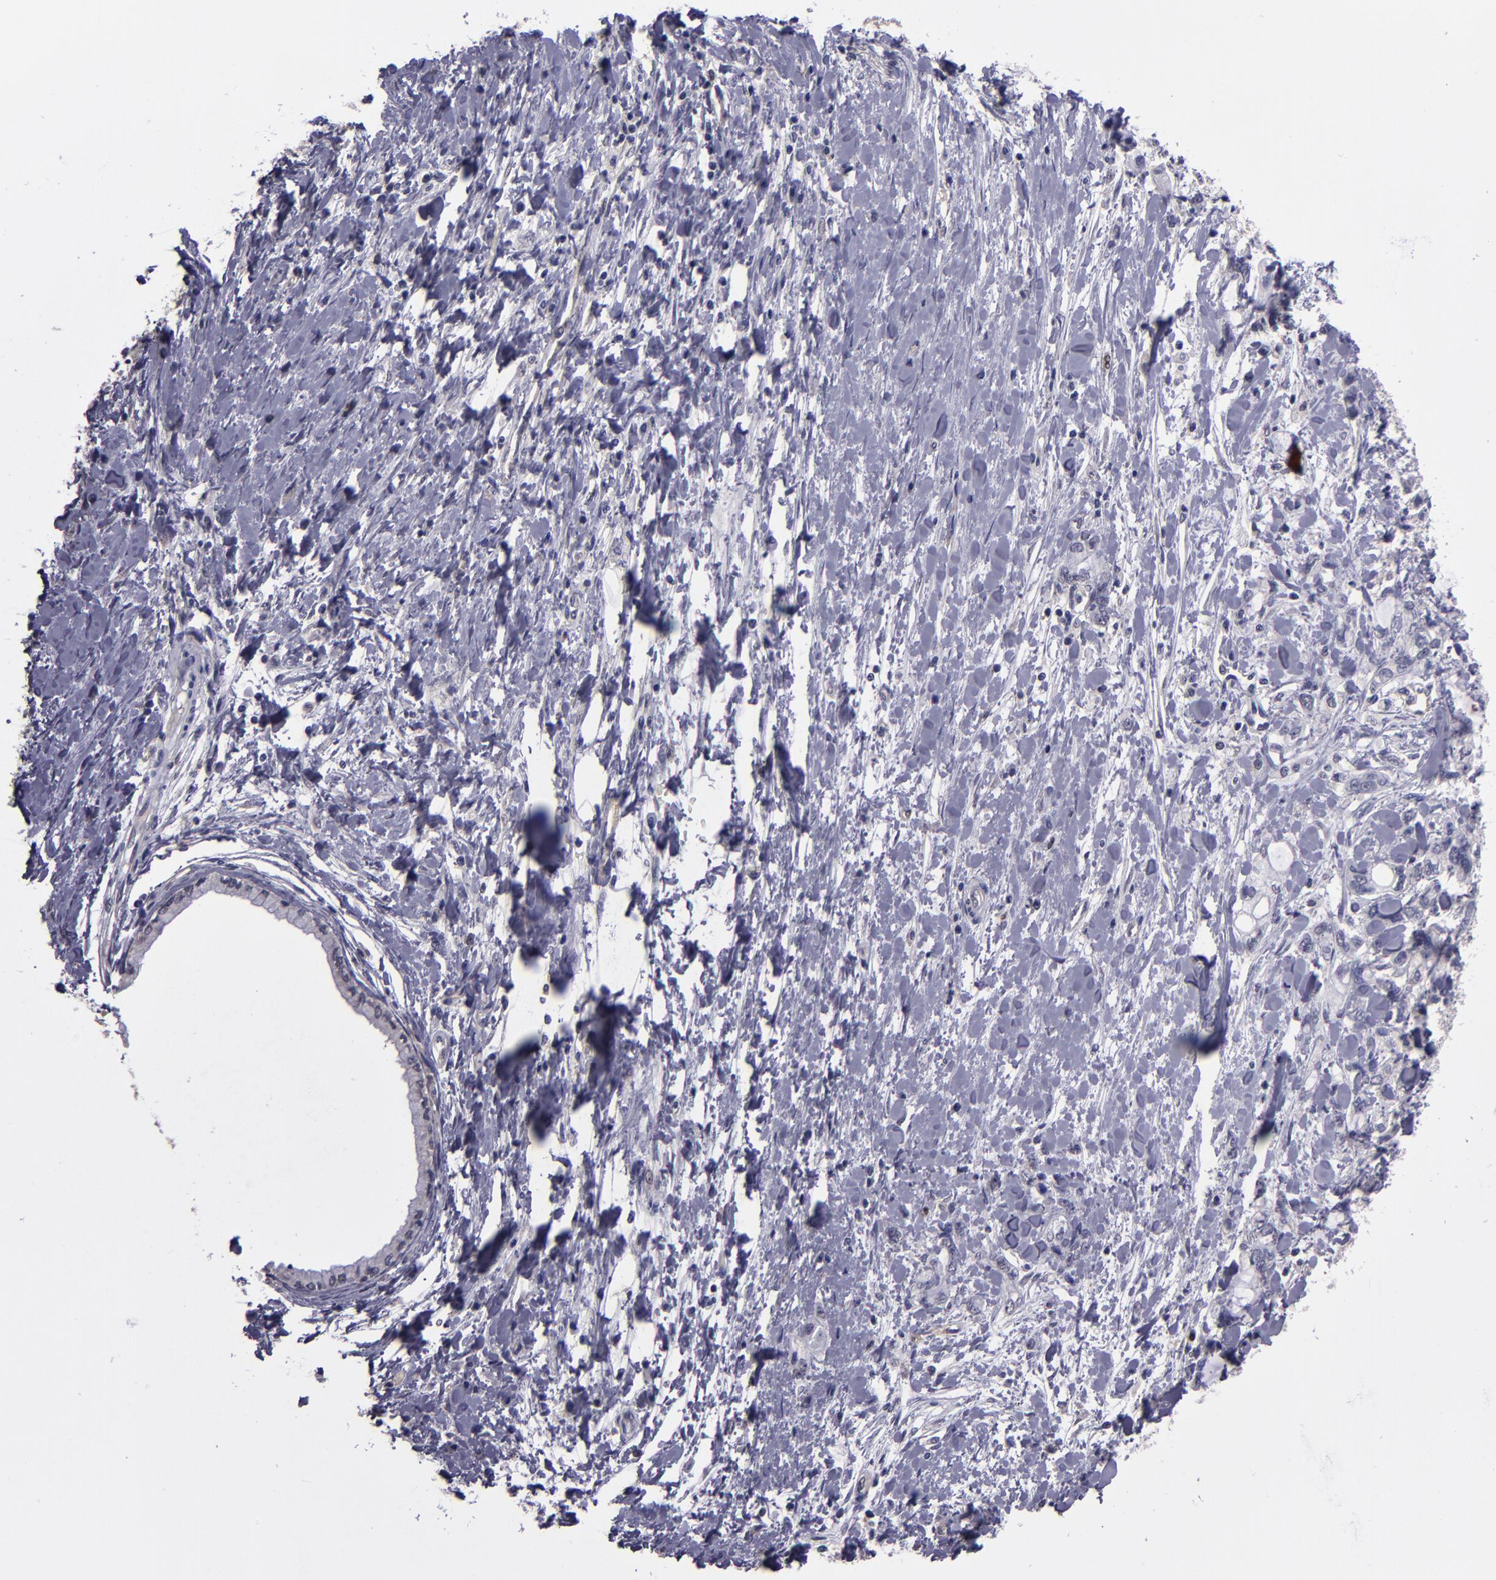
{"staining": {"intensity": "negative", "quantity": "none", "location": "none"}, "tissue": "pancreatic cancer", "cell_type": "Tumor cells", "image_type": "cancer", "snomed": [{"axis": "morphology", "description": "Adenocarcinoma, NOS"}, {"axis": "topography", "description": "Pancreas"}], "caption": "This is a image of immunohistochemistry staining of pancreatic cancer (adenocarcinoma), which shows no staining in tumor cells.", "gene": "CEBPE", "patient": {"sex": "male", "age": 79}}